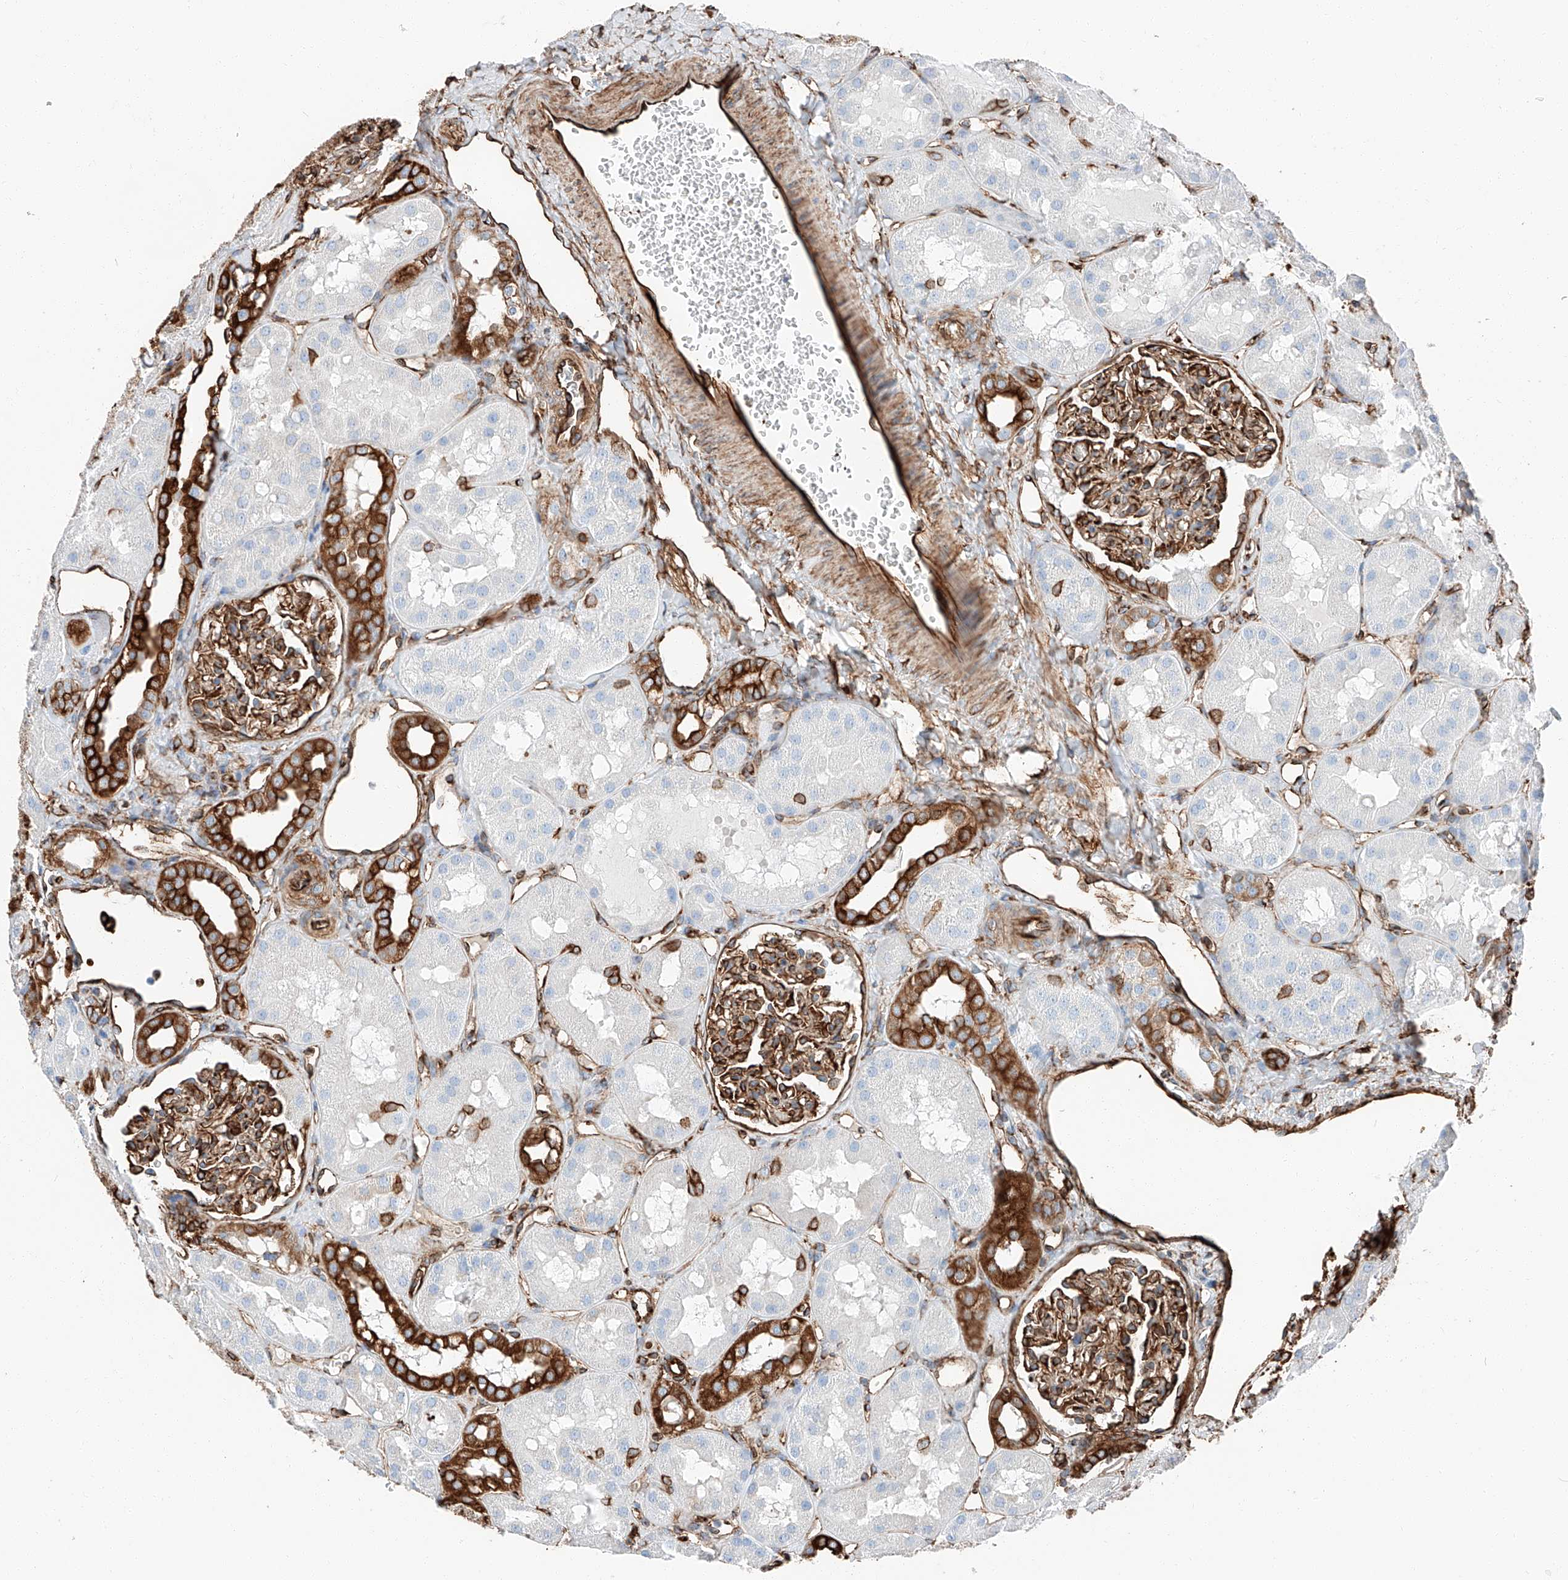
{"staining": {"intensity": "strong", "quantity": ">75%", "location": "cytoplasmic/membranous"}, "tissue": "kidney", "cell_type": "Cells in glomeruli", "image_type": "normal", "snomed": [{"axis": "morphology", "description": "Normal tissue, NOS"}, {"axis": "topography", "description": "Kidney"}], "caption": "The image shows staining of unremarkable kidney, revealing strong cytoplasmic/membranous protein positivity (brown color) within cells in glomeruli.", "gene": "ZNF804A", "patient": {"sex": "male", "age": 16}}